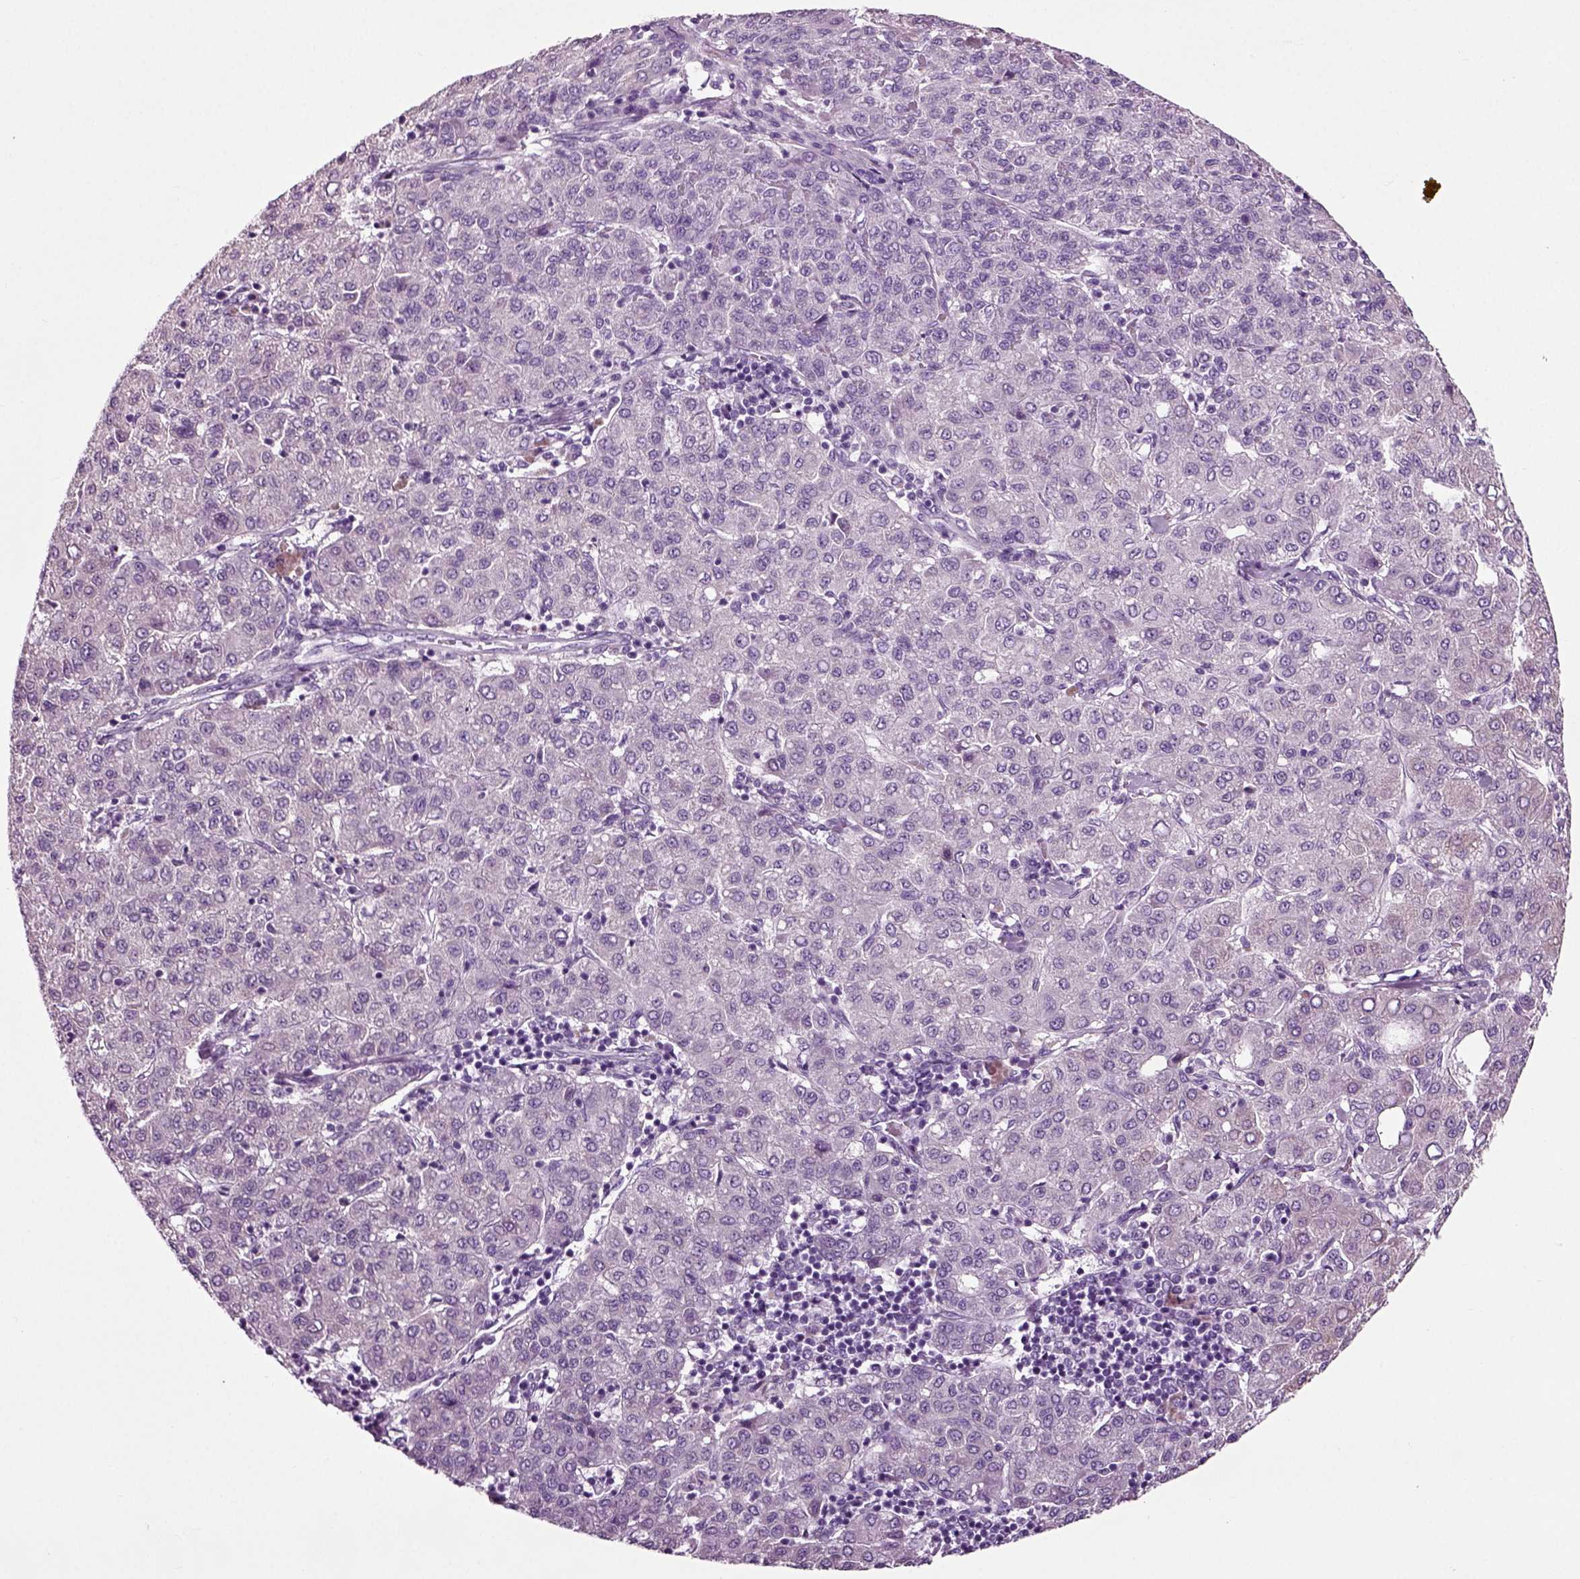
{"staining": {"intensity": "negative", "quantity": "none", "location": "none"}, "tissue": "liver cancer", "cell_type": "Tumor cells", "image_type": "cancer", "snomed": [{"axis": "morphology", "description": "Carcinoma, Hepatocellular, NOS"}, {"axis": "topography", "description": "Liver"}], "caption": "Tumor cells show no significant positivity in hepatocellular carcinoma (liver).", "gene": "DNAH10", "patient": {"sex": "male", "age": 65}}